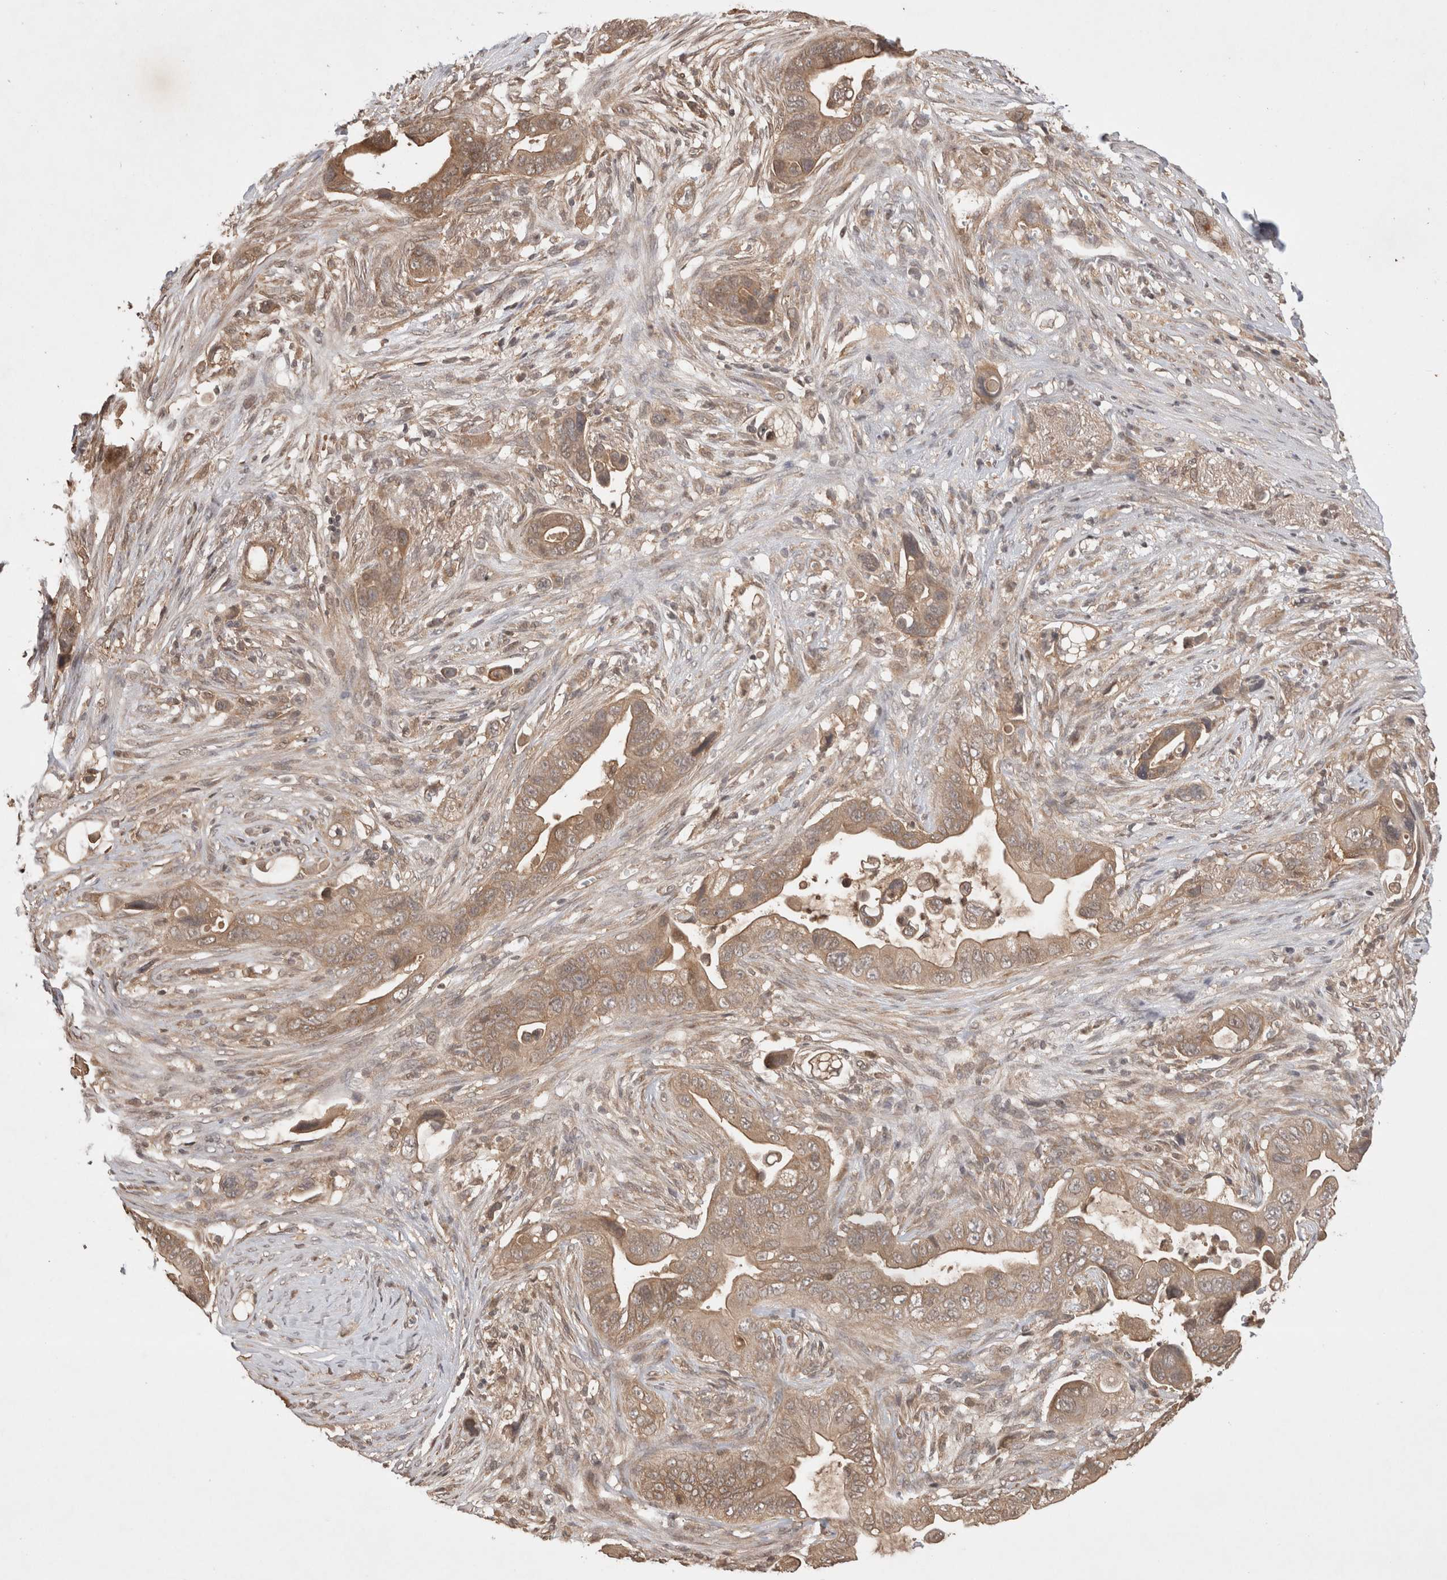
{"staining": {"intensity": "moderate", "quantity": ">75%", "location": "cytoplasmic/membranous"}, "tissue": "pancreatic cancer", "cell_type": "Tumor cells", "image_type": "cancer", "snomed": [{"axis": "morphology", "description": "Adenocarcinoma, NOS"}, {"axis": "topography", "description": "Pancreas"}], "caption": "Protein expression analysis of human pancreatic adenocarcinoma reveals moderate cytoplasmic/membranous positivity in approximately >75% of tumor cells. The staining is performed using DAB brown chromogen to label protein expression. The nuclei are counter-stained blue using hematoxylin.", "gene": "PRMT3", "patient": {"sex": "female", "age": 72}}